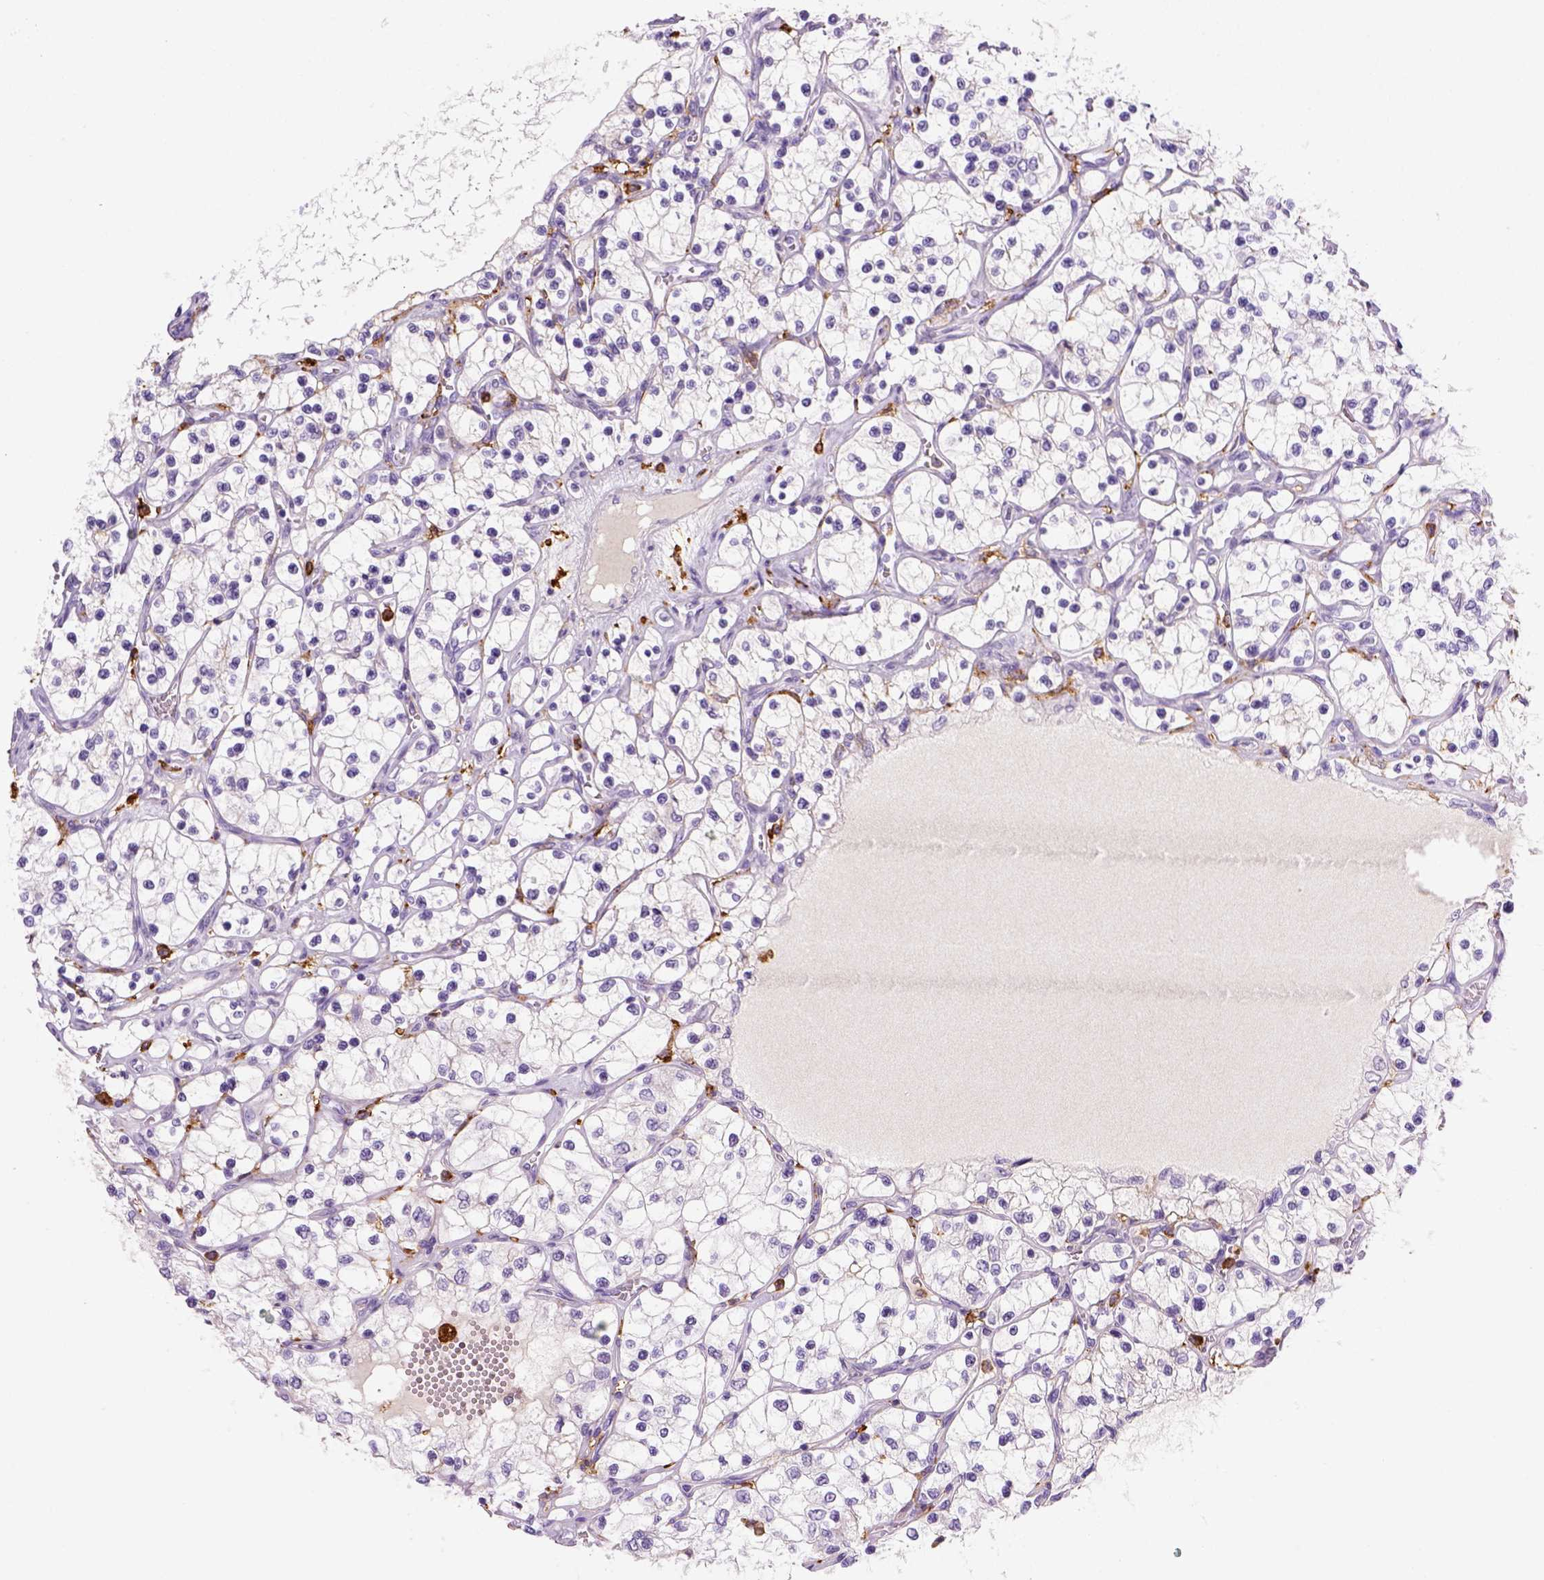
{"staining": {"intensity": "negative", "quantity": "none", "location": "none"}, "tissue": "renal cancer", "cell_type": "Tumor cells", "image_type": "cancer", "snomed": [{"axis": "morphology", "description": "Adenocarcinoma, NOS"}, {"axis": "topography", "description": "Kidney"}], "caption": "Immunohistochemical staining of human adenocarcinoma (renal) displays no significant expression in tumor cells. (Immunohistochemistry, brightfield microscopy, high magnification).", "gene": "CD14", "patient": {"sex": "female", "age": 69}}